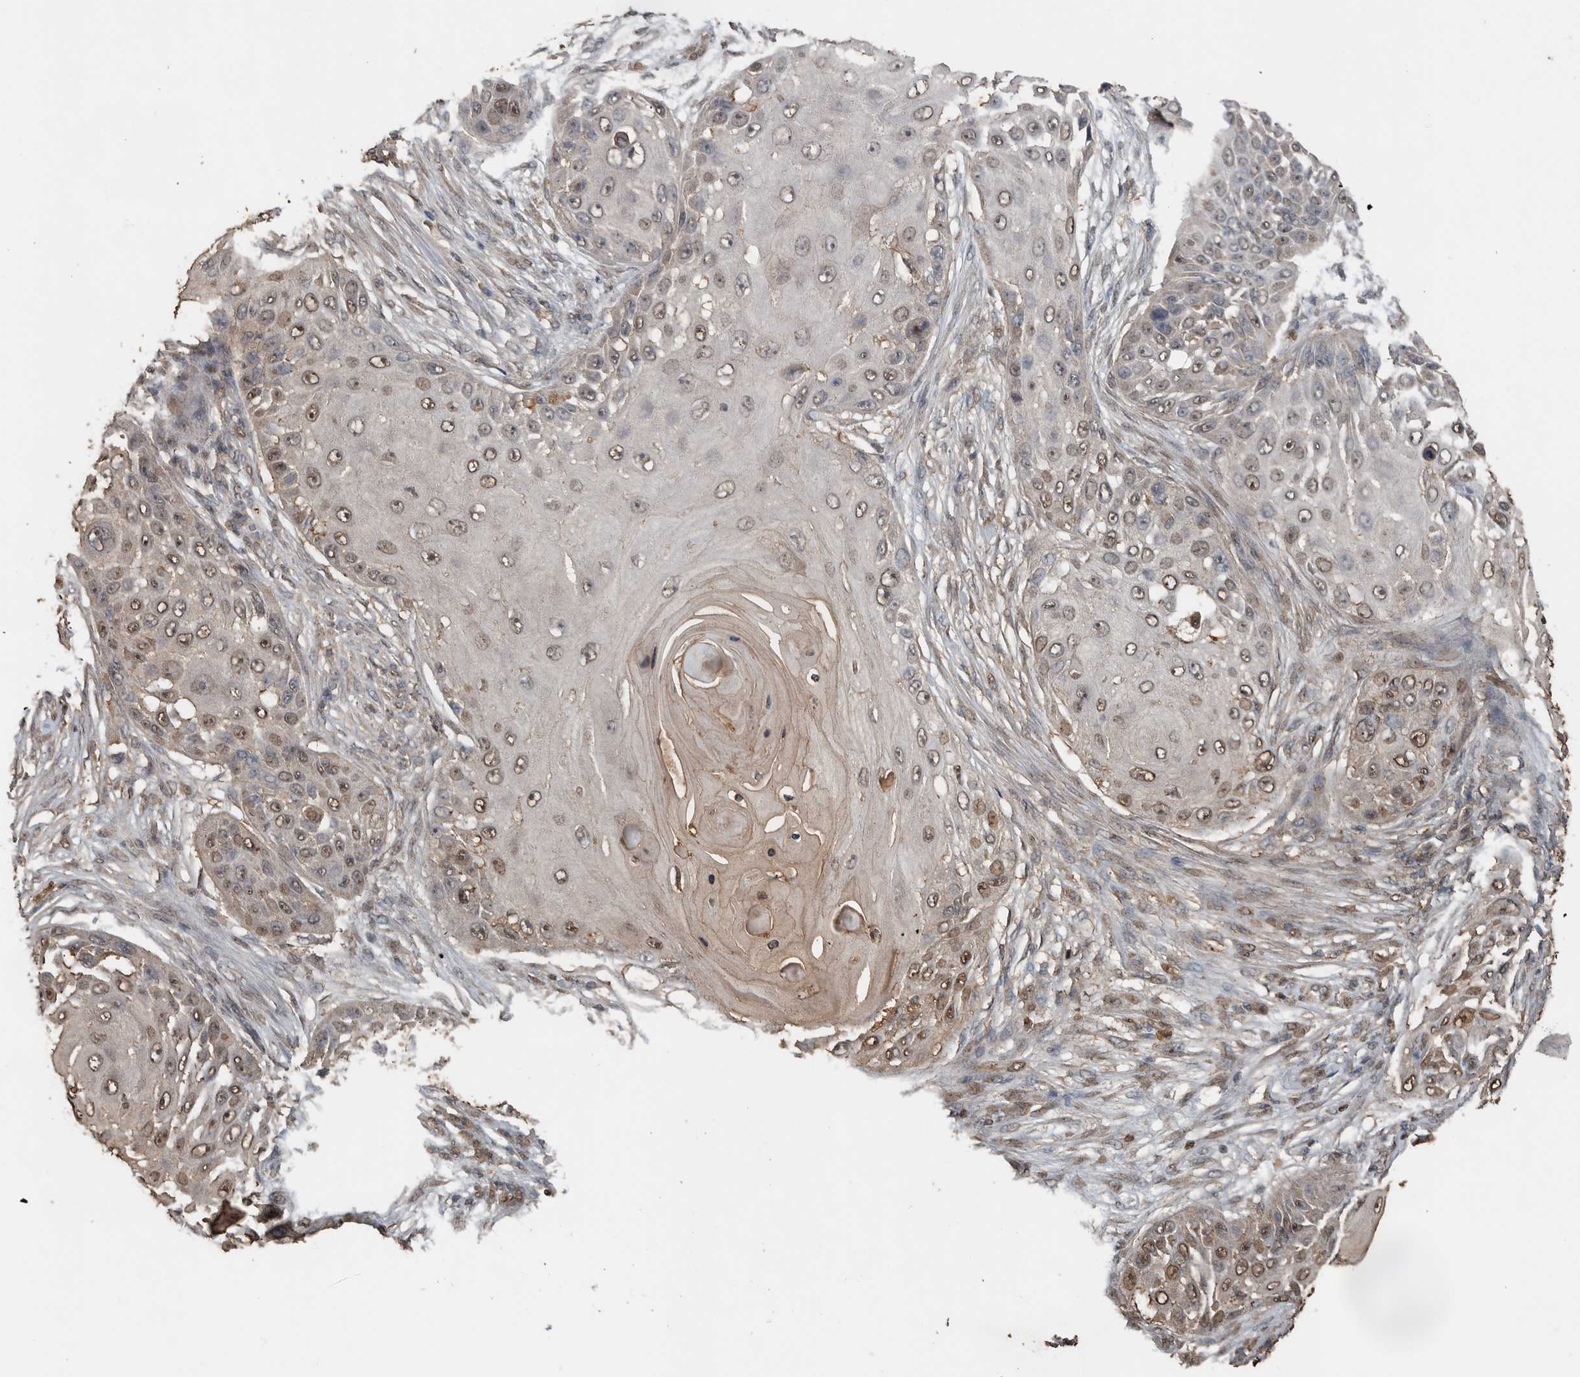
{"staining": {"intensity": "weak", "quantity": ">75%", "location": "nuclear"}, "tissue": "skin cancer", "cell_type": "Tumor cells", "image_type": "cancer", "snomed": [{"axis": "morphology", "description": "Squamous cell carcinoma, NOS"}, {"axis": "topography", "description": "Skin"}], "caption": "An image of skin cancer (squamous cell carcinoma) stained for a protein displays weak nuclear brown staining in tumor cells. The protein is shown in brown color, while the nuclei are stained blue.", "gene": "BLZF1", "patient": {"sex": "female", "age": 44}}